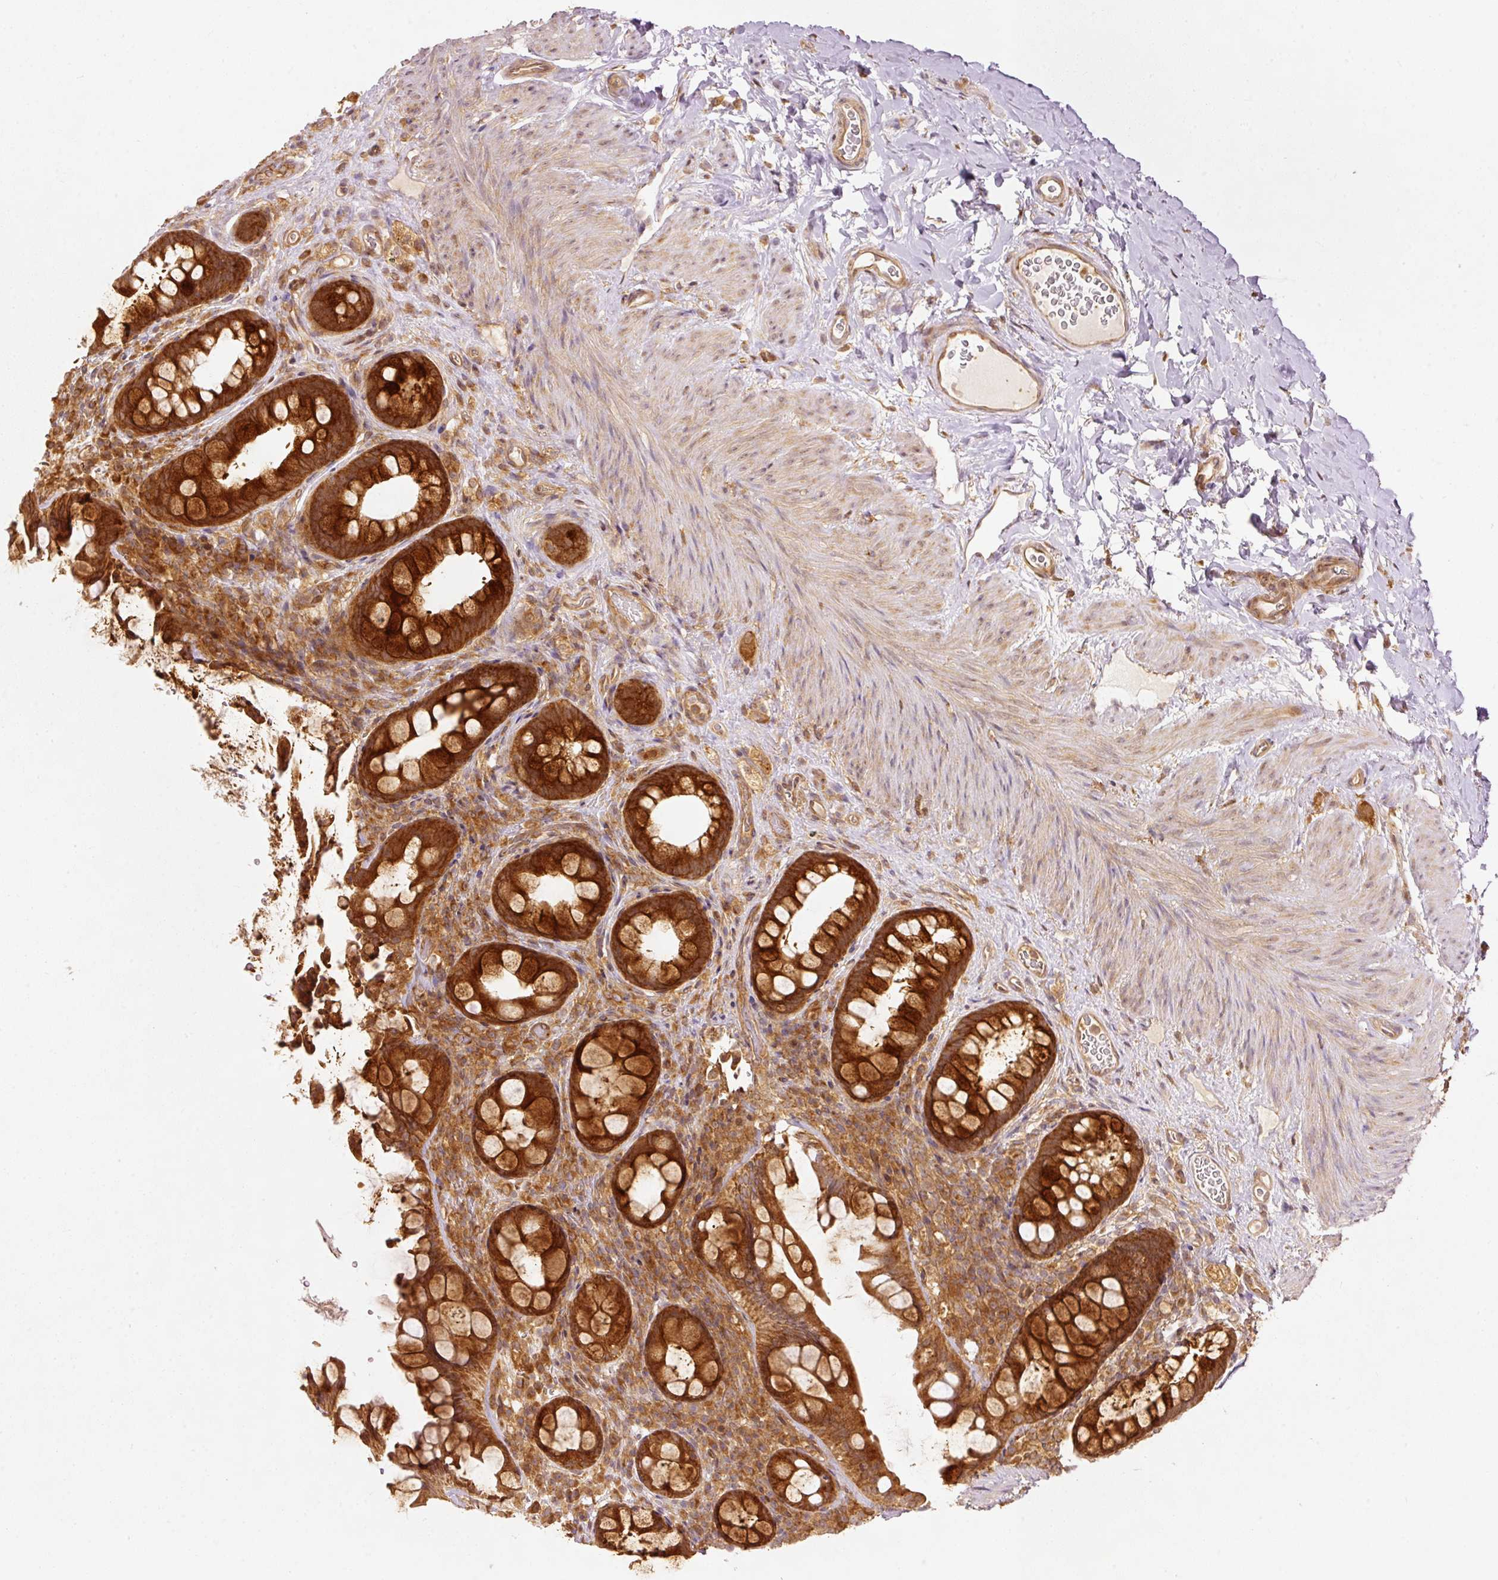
{"staining": {"intensity": "strong", "quantity": ">75%", "location": "cytoplasmic/membranous"}, "tissue": "rectum", "cell_type": "Glandular cells", "image_type": "normal", "snomed": [{"axis": "morphology", "description": "Normal tissue, NOS"}, {"axis": "topography", "description": "Rectum"}, {"axis": "topography", "description": "Peripheral nerve tissue"}], "caption": "Immunohistochemistry (IHC) micrograph of normal rectum stained for a protein (brown), which exhibits high levels of strong cytoplasmic/membranous expression in about >75% of glandular cells.", "gene": "EIF3B", "patient": {"sex": "female", "age": 69}}